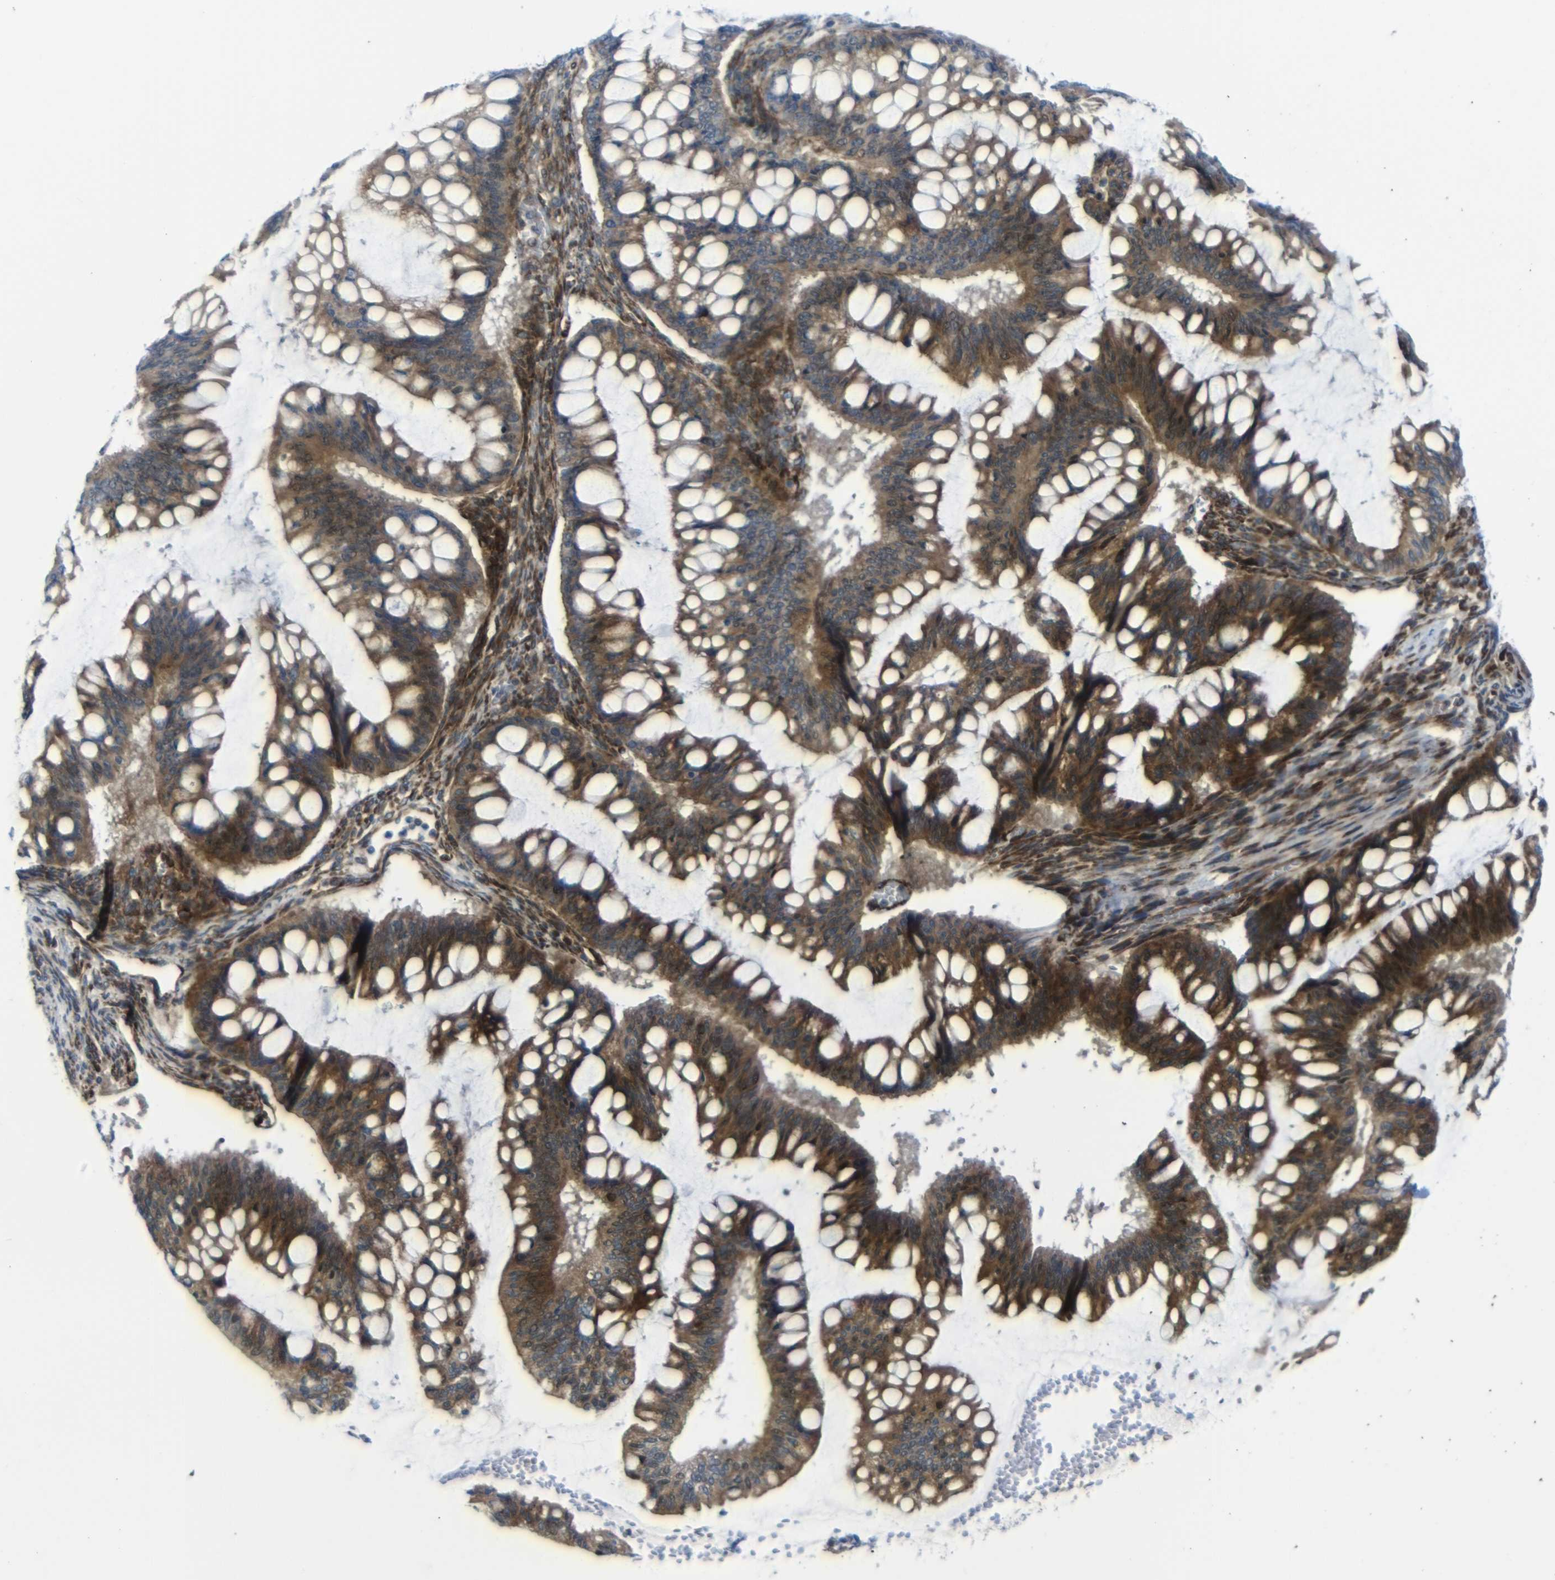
{"staining": {"intensity": "strong", "quantity": ">75%", "location": "cytoplasmic/membranous"}, "tissue": "ovarian cancer", "cell_type": "Tumor cells", "image_type": "cancer", "snomed": [{"axis": "morphology", "description": "Cystadenocarcinoma, mucinous, NOS"}, {"axis": "topography", "description": "Ovary"}], "caption": "Immunohistochemistry of ovarian cancer reveals high levels of strong cytoplasmic/membranous positivity in about >75% of tumor cells.", "gene": "PARP14", "patient": {"sex": "female", "age": 73}}